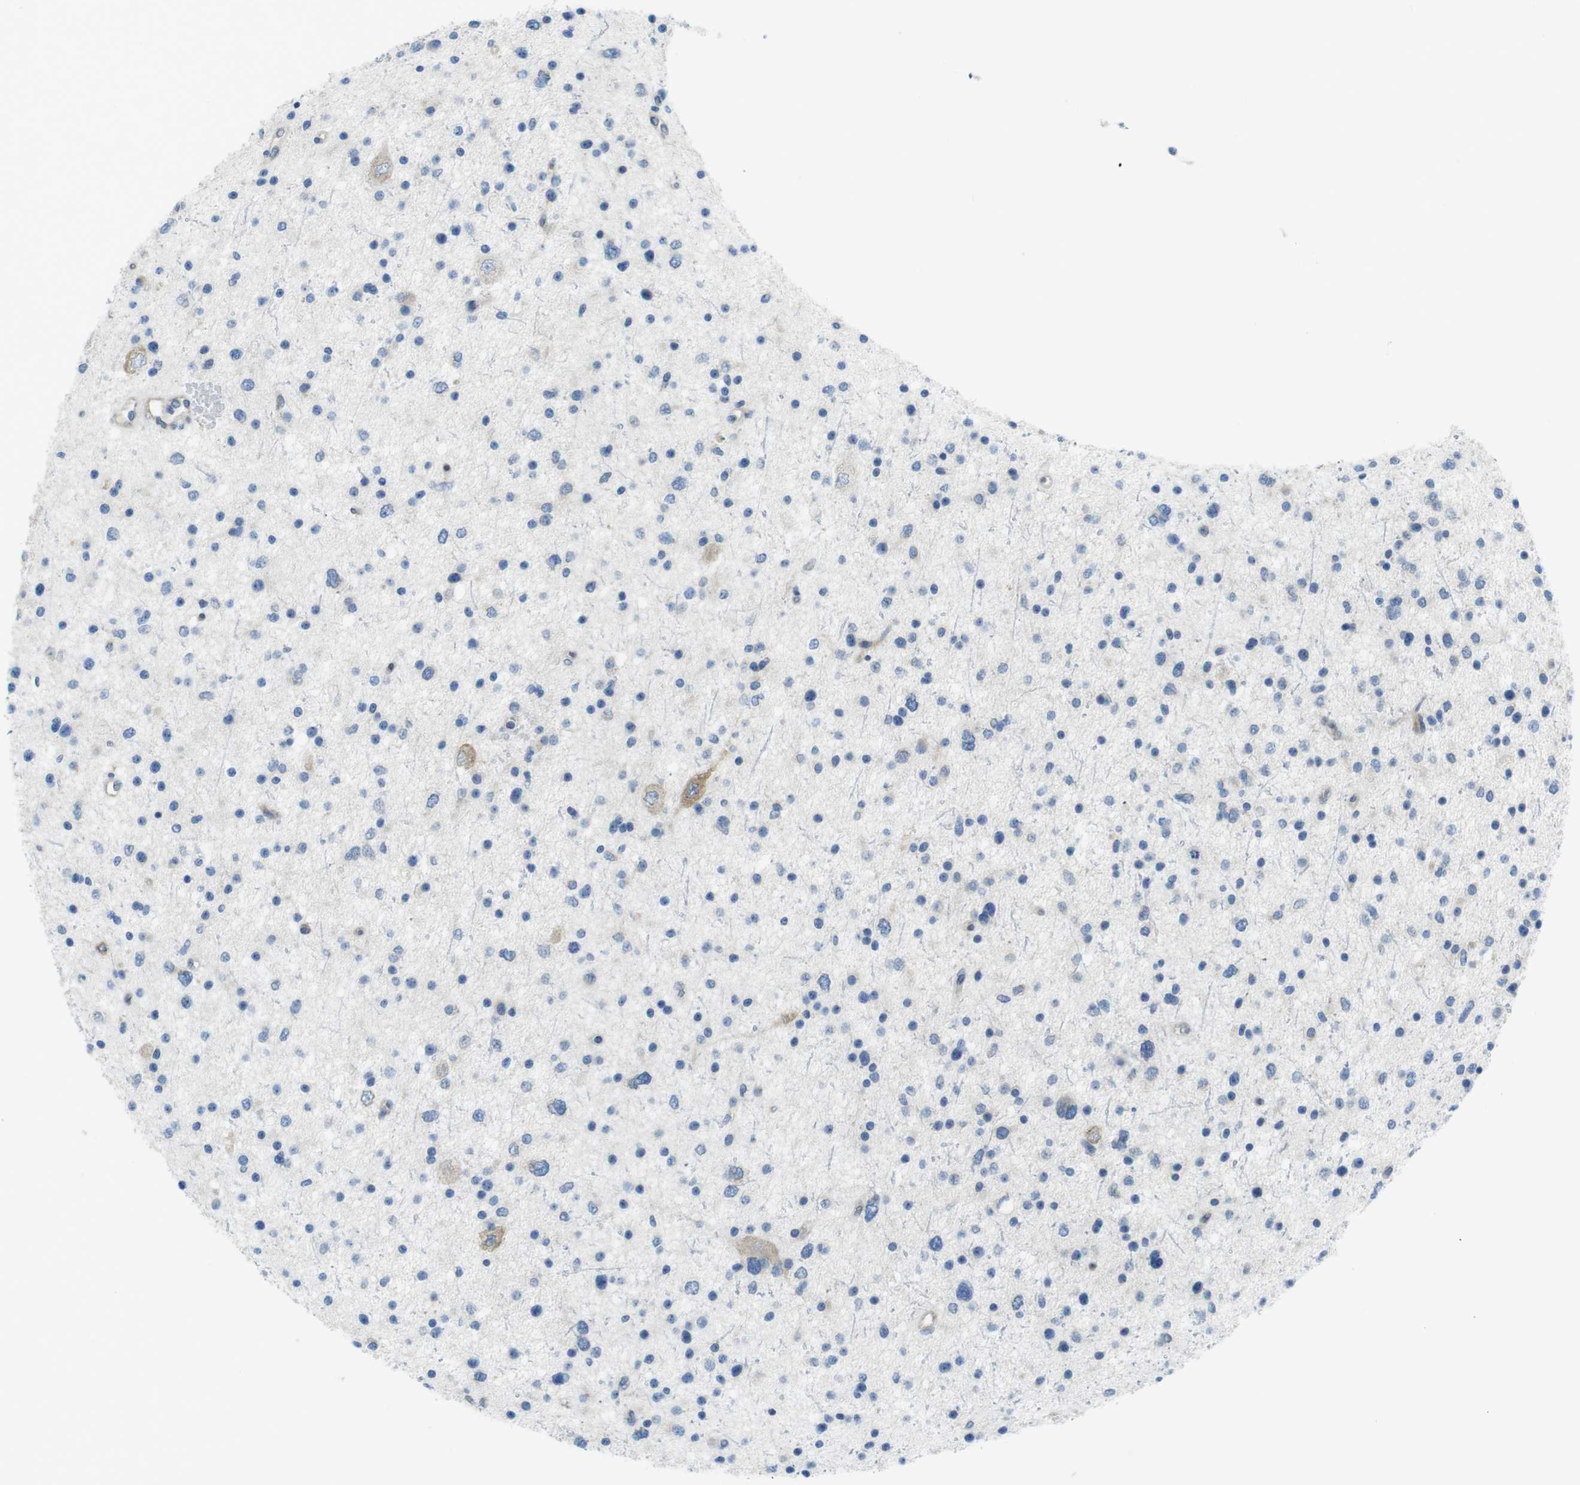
{"staining": {"intensity": "weak", "quantity": "<25%", "location": "cytoplasmic/membranous"}, "tissue": "glioma", "cell_type": "Tumor cells", "image_type": "cancer", "snomed": [{"axis": "morphology", "description": "Glioma, malignant, Low grade"}, {"axis": "topography", "description": "Brain"}], "caption": "Tumor cells show no significant staining in glioma.", "gene": "CLPTM1L", "patient": {"sex": "female", "age": 37}}